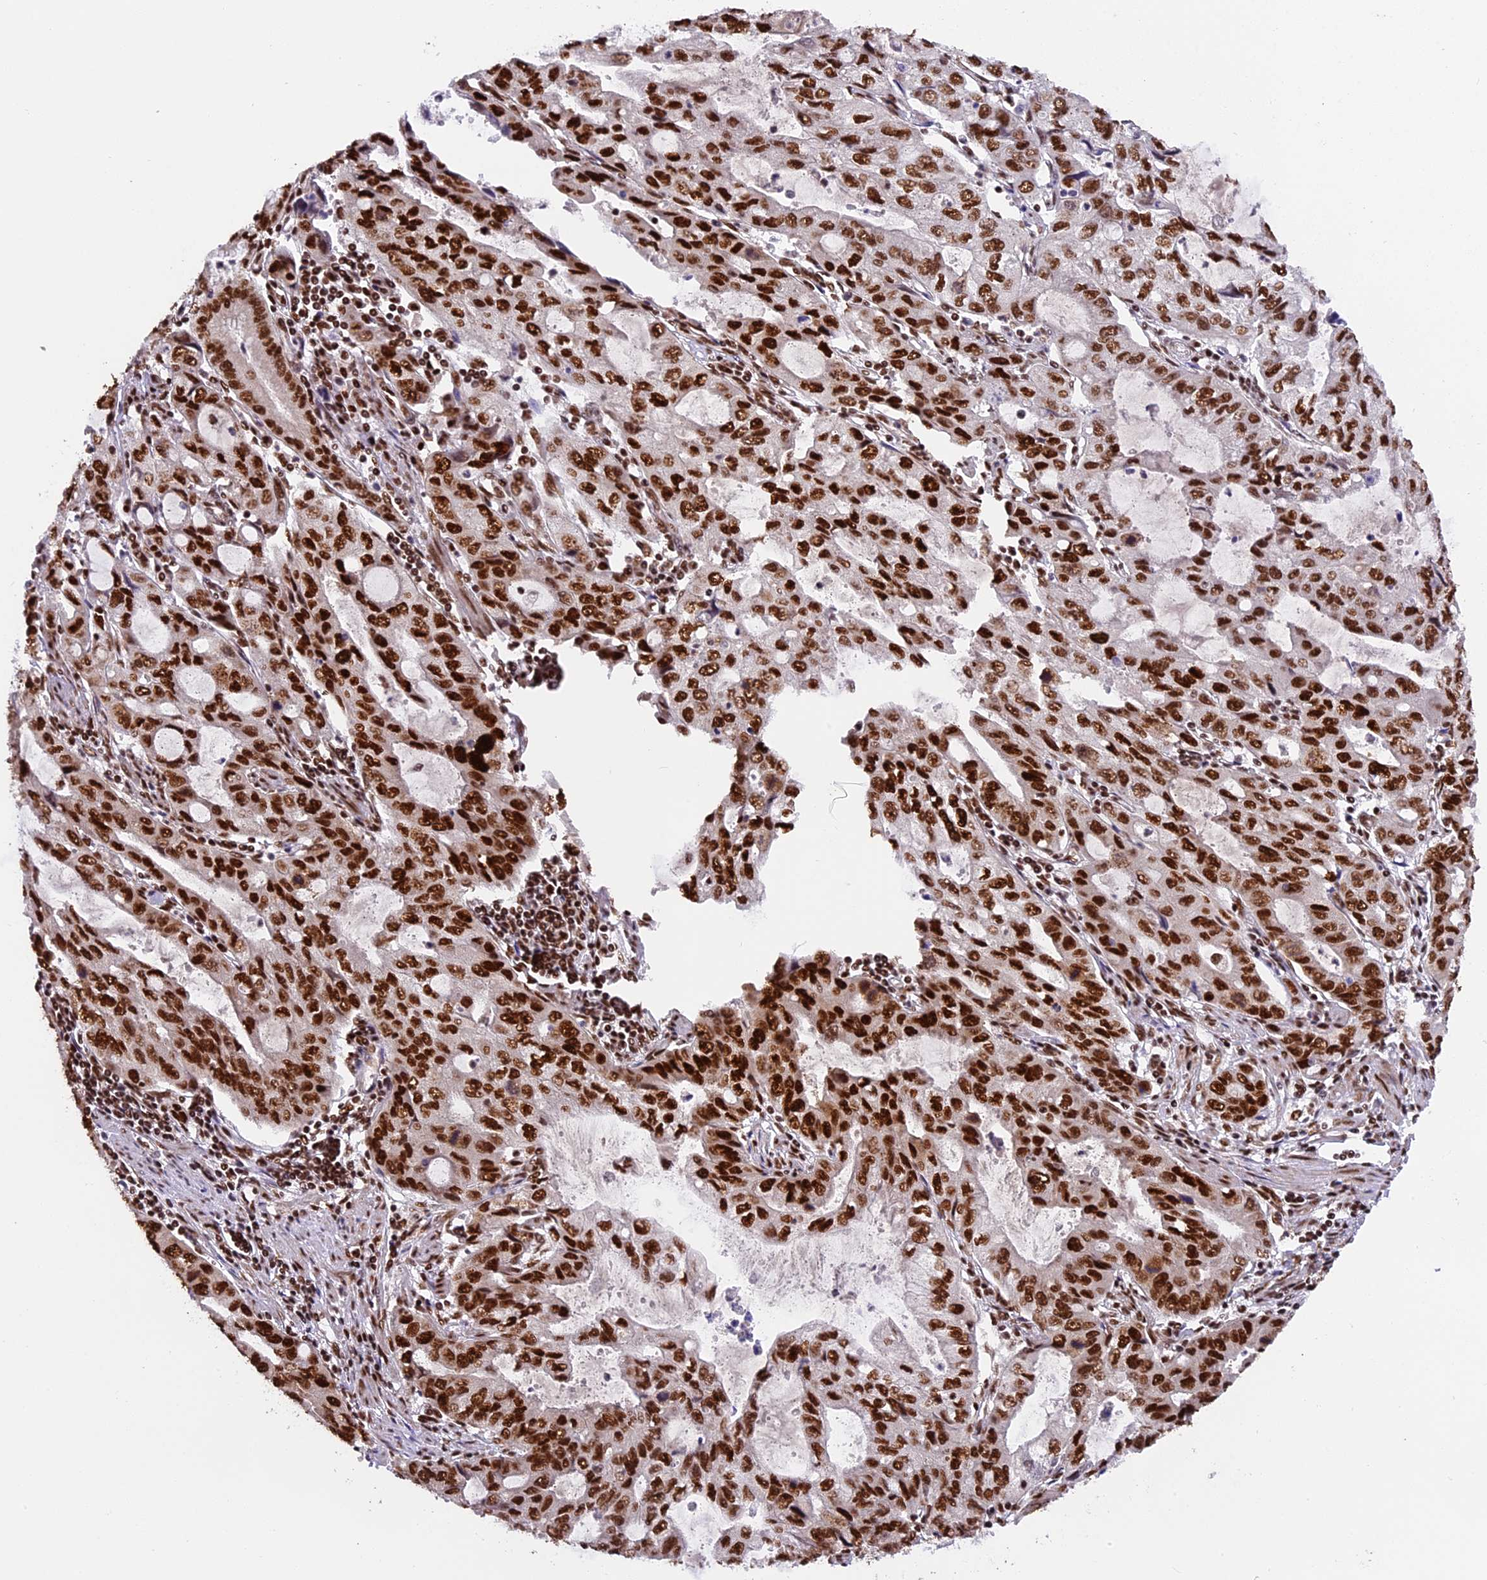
{"staining": {"intensity": "strong", "quantity": ">75%", "location": "nuclear"}, "tissue": "stomach cancer", "cell_type": "Tumor cells", "image_type": "cancer", "snomed": [{"axis": "morphology", "description": "Adenocarcinoma, NOS"}, {"axis": "topography", "description": "Stomach, upper"}], "caption": "Immunohistochemistry (IHC) histopathology image of neoplastic tissue: human stomach cancer (adenocarcinoma) stained using immunohistochemistry shows high levels of strong protein expression localized specifically in the nuclear of tumor cells, appearing as a nuclear brown color.", "gene": "RAMAC", "patient": {"sex": "female", "age": 52}}